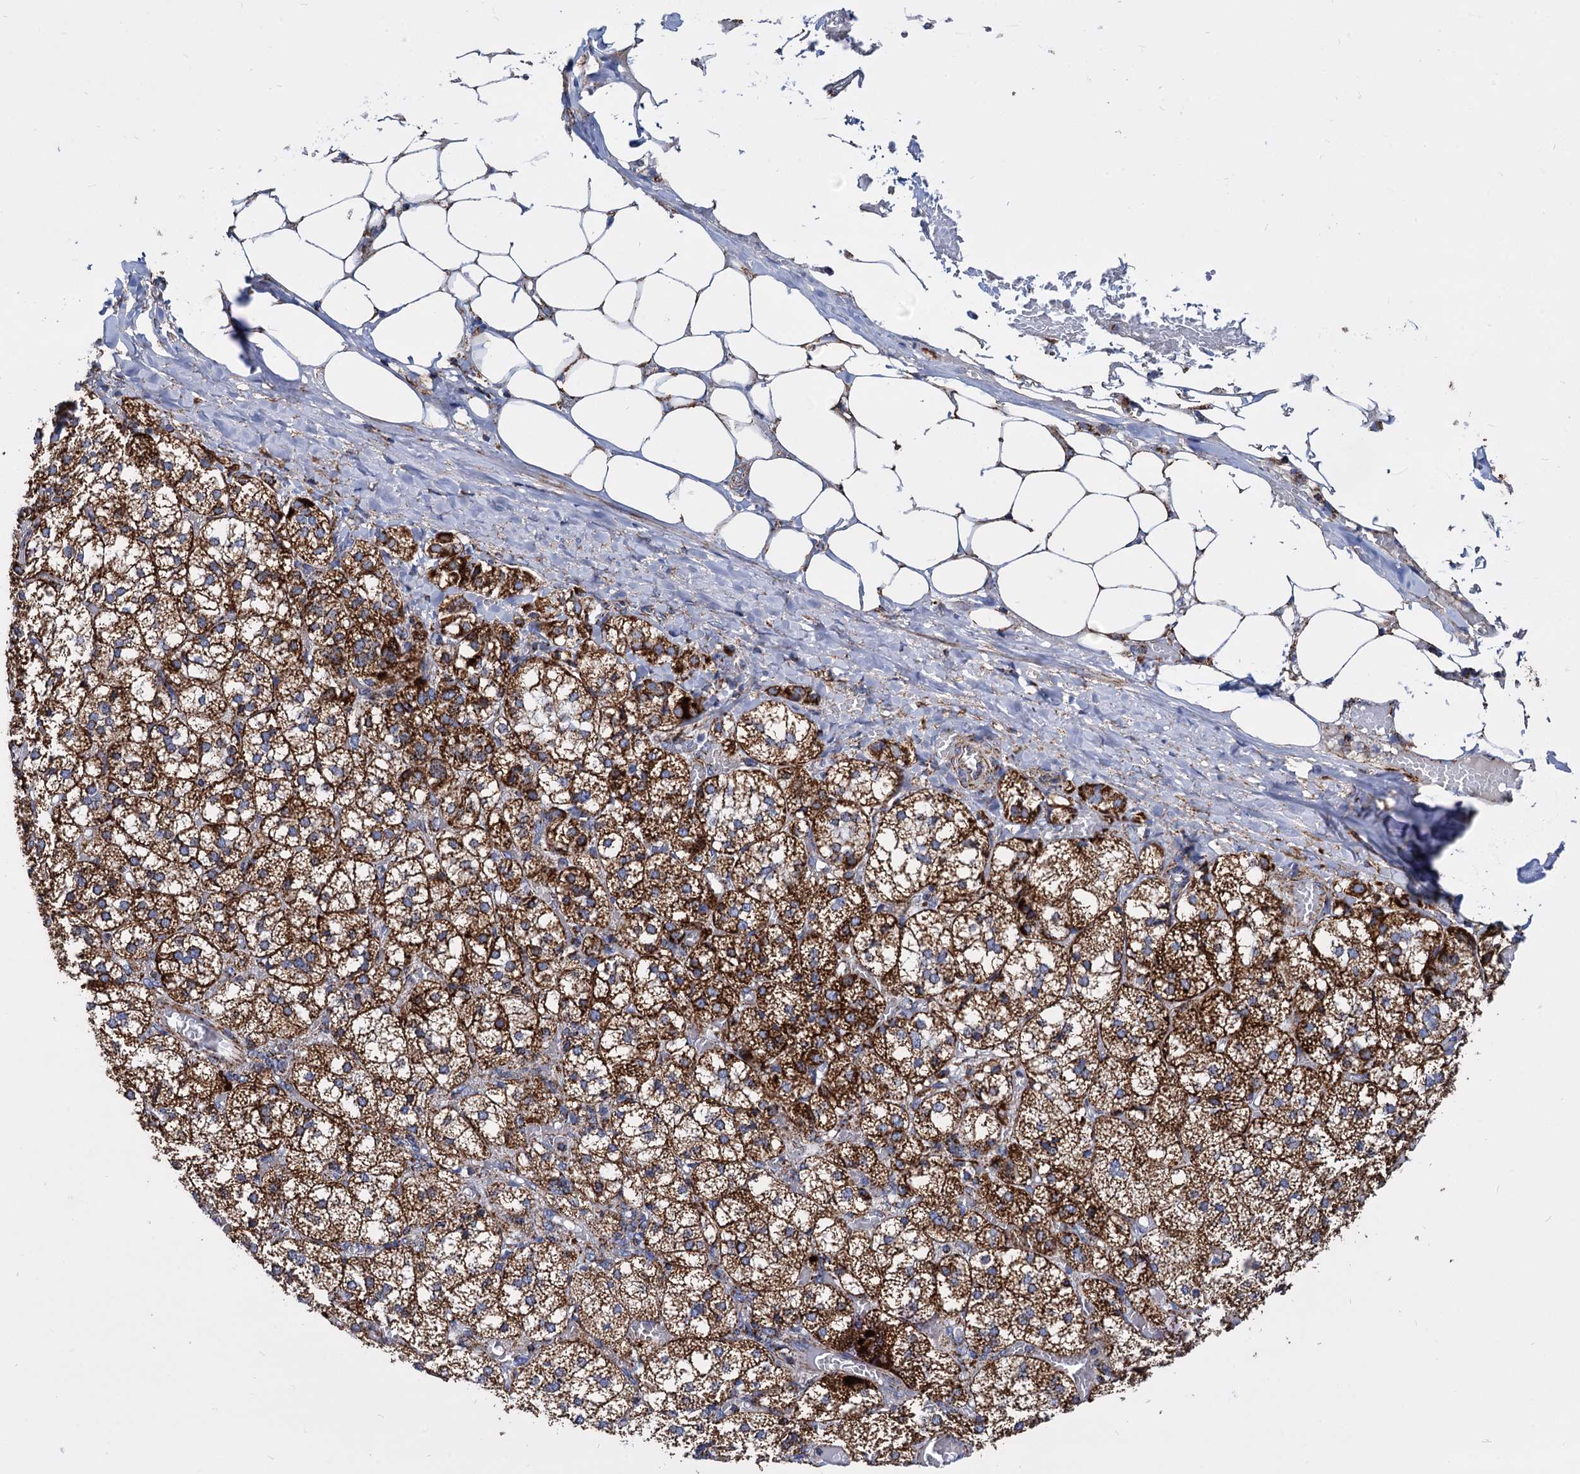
{"staining": {"intensity": "strong", "quantity": ">75%", "location": "cytoplasmic/membranous"}, "tissue": "adrenal gland", "cell_type": "Glandular cells", "image_type": "normal", "snomed": [{"axis": "morphology", "description": "Normal tissue, NOS"}, {"axis": "topography", "description": "Adrenal gland"}], "caption": "An immunohistochemistry photomicrograph of benign tissue is shown. Protein staining in brown highlights strong cytoplasmic/membranous positivity in adrenal gland within glandular cells.", "gene": "TIMM10", "patient": {"sex": "female", "age": 61}}